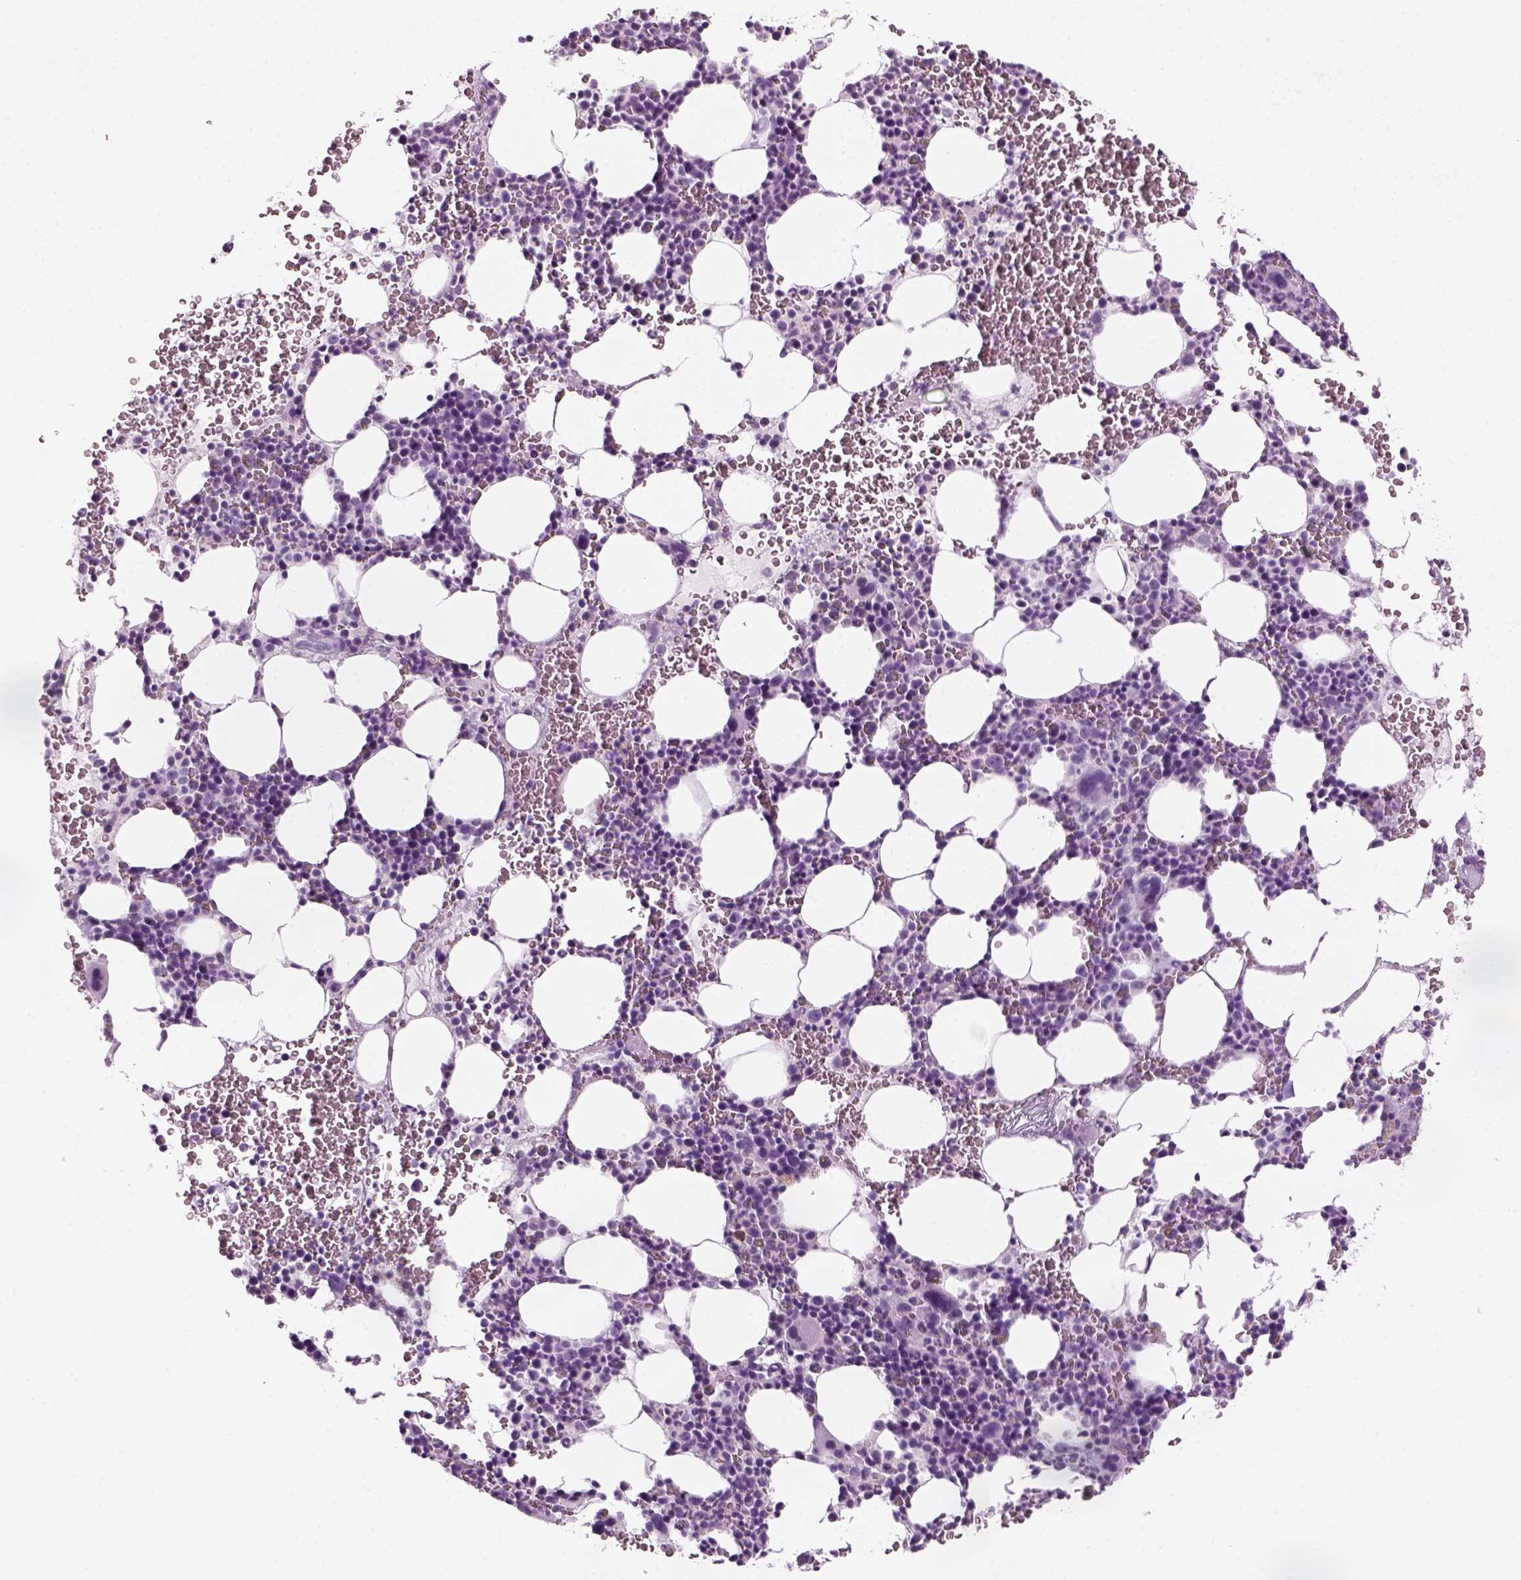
{"staining": {"intensity": "negative", "quantity": "none", "location": "none"}, "tissue": "bone marrow", "cell_type": "Hematopoietic cells", "image_type": "normal", "snomed": [{"axis": "morphology", "description": "Normal tissue, NOS"}, {"axis": "topography", "description": "Bone marrow"}], "caption": "Immunohistochemistry (IHC) histopathology image of benign bone marrow: human bone marrow stained with DAB demonstrates no significant protein expression in hematopoietic cells.", "gene": "KRTAP11", "patient": {"sex": "male", "age": 82}}